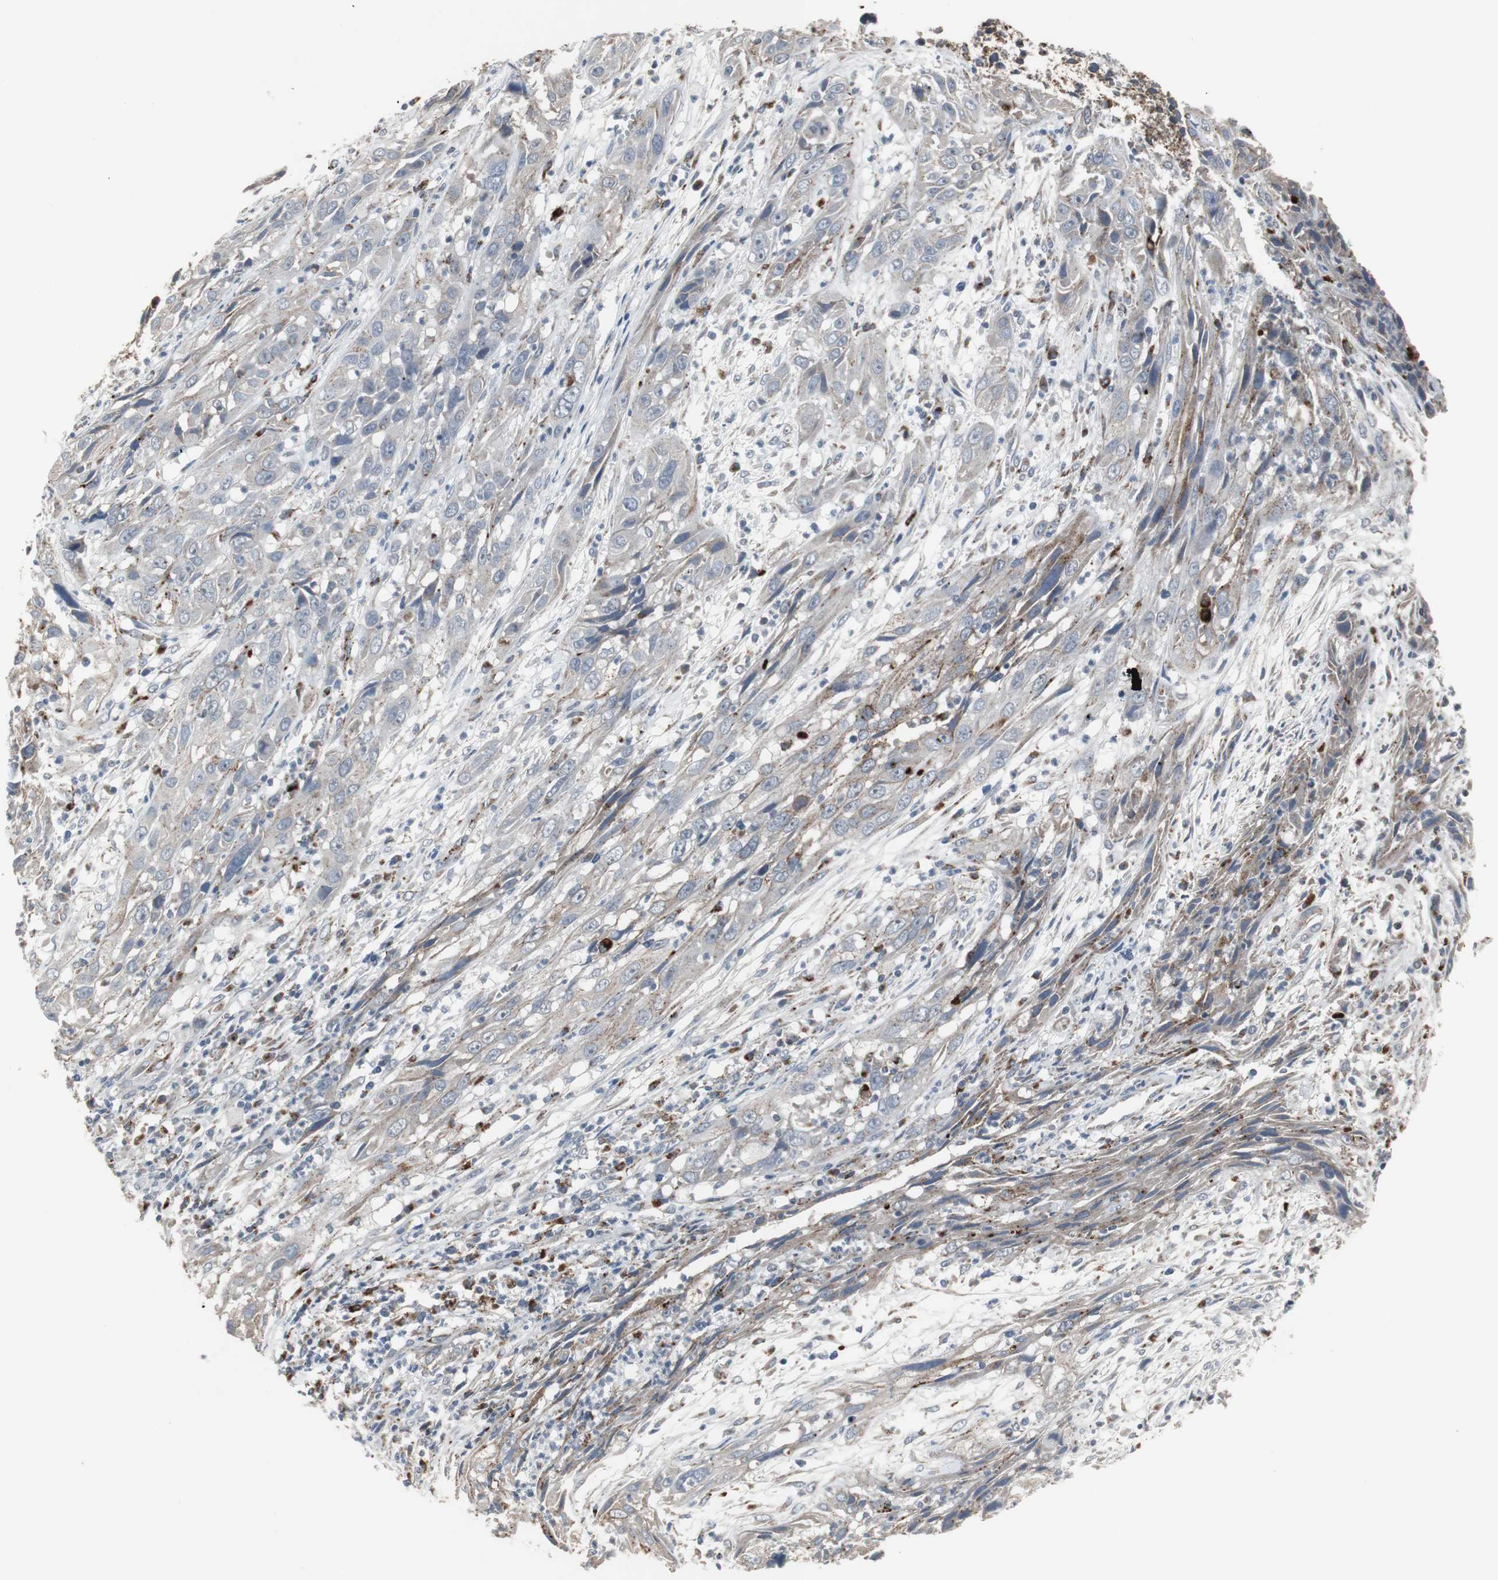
{"staining": {"intensity": "weak", "quantity": "25%-75%", "location": "cytoplasmic/membranous"}, "tissue": "cervical cancer", "cell_type": "Tumor cells", "image_type": "cancer", "snomed": [{"axis": "morphology", "description": "Squamous cell carcinoma, NOS"}, {"axis": "topography", "description": "Cervix"}], "caption": "Immunohistochemistry micrograph of neoplastic tissue: human squamous cell carcinoma (cervical) stained using immunohistochemistry (IHC) exhibits low levels of weak protein expression localized specifically in the cytoplasmic/membranous of tumor cells, appearing as a cytoplasmic/membranous brown color.", "gene": "GBA1", "patient": {"sex": "female", "age": 32}}